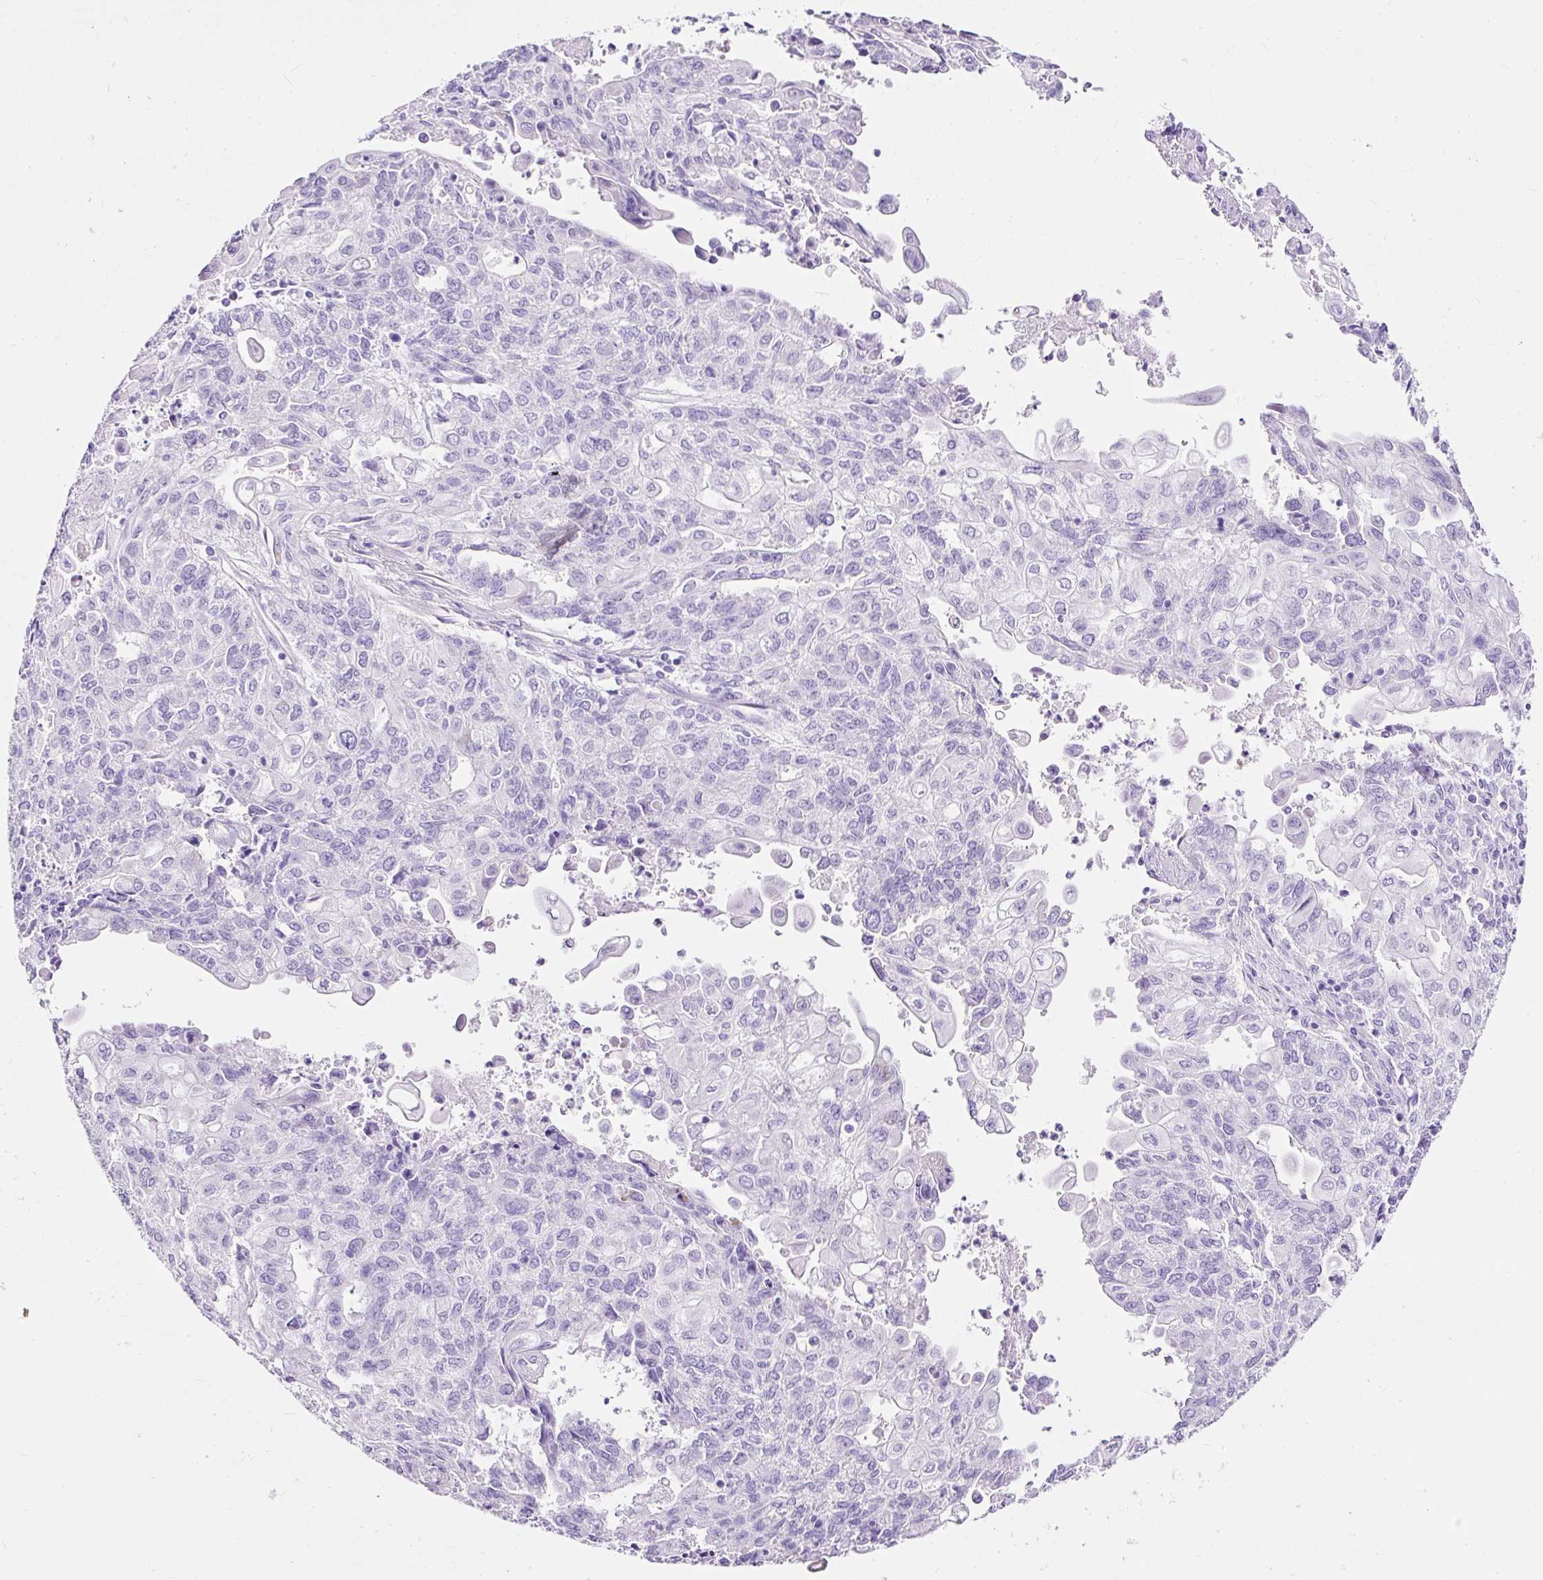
{"staining": {"intensity": "negative", "quantity": "none", "location": "none"}, "tissue": "endometrial cancer", "cell_type": "Tumor cells", "image_type": "cancer", "snomed": [{"axis": "morphology", "description": "Adenocarcinoma, NOS"}, {"axis": "topography", "description": "Endometrium"}], "caption": "This is an immunohistochemistry histopathology image of endometrial cancer (adenocarcinoma). There is no positivity in tumor cells.", "gene": "STOX2", "patient": {"sex": "female", "age": 54}}